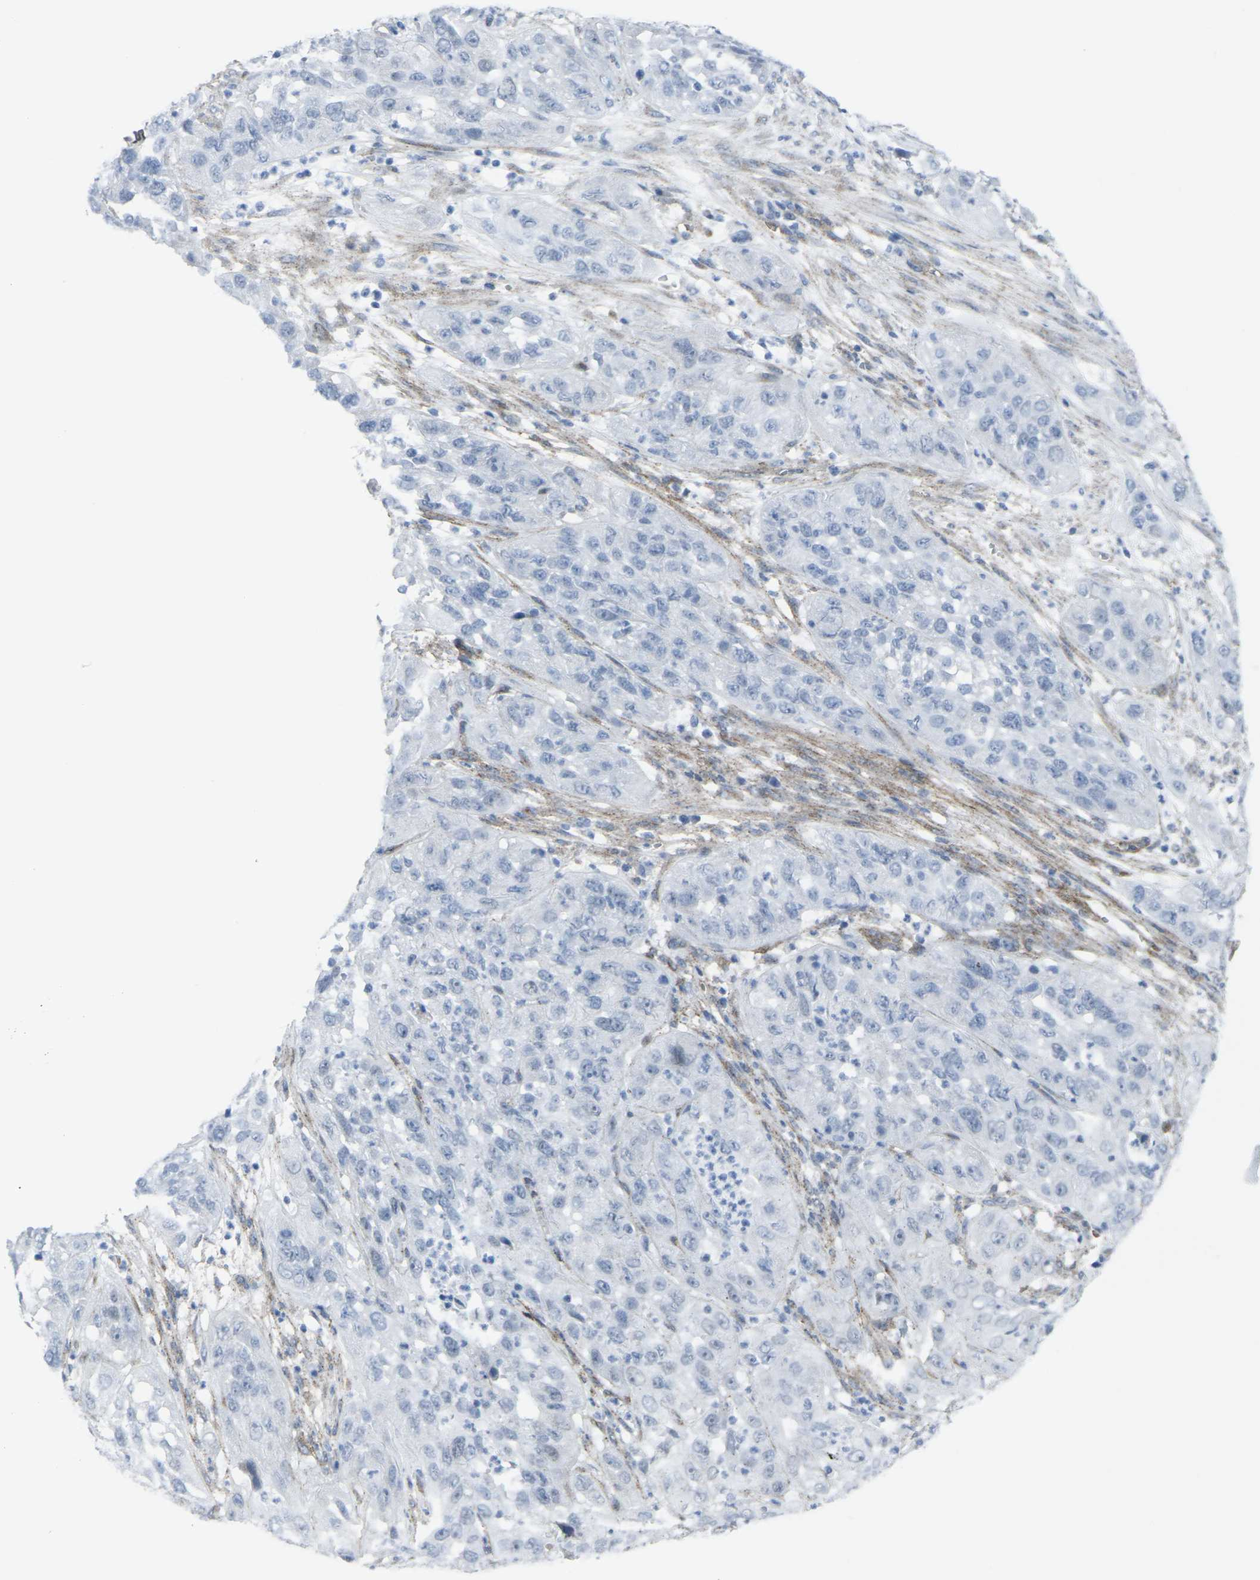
{"staining": {"intensity": "negative", "quantity": "none", "location": "none"}, "tissue": "cervical cancer", "cell_type": "Tumor cells", "image_type": "cancer", "snomed": [{"axis": "morphology", "description": "Squamous cell carcinoma, NOS"}, {"axis": "topography", "description": "Cervix"}], "caption": "This is an immunohistochemistry photomicrograph of human cervical squamous cell carcinoma. There is no expression in tumor cells.", "gene": "CDH11", "patient": {"sex": "female", "age": 32}}